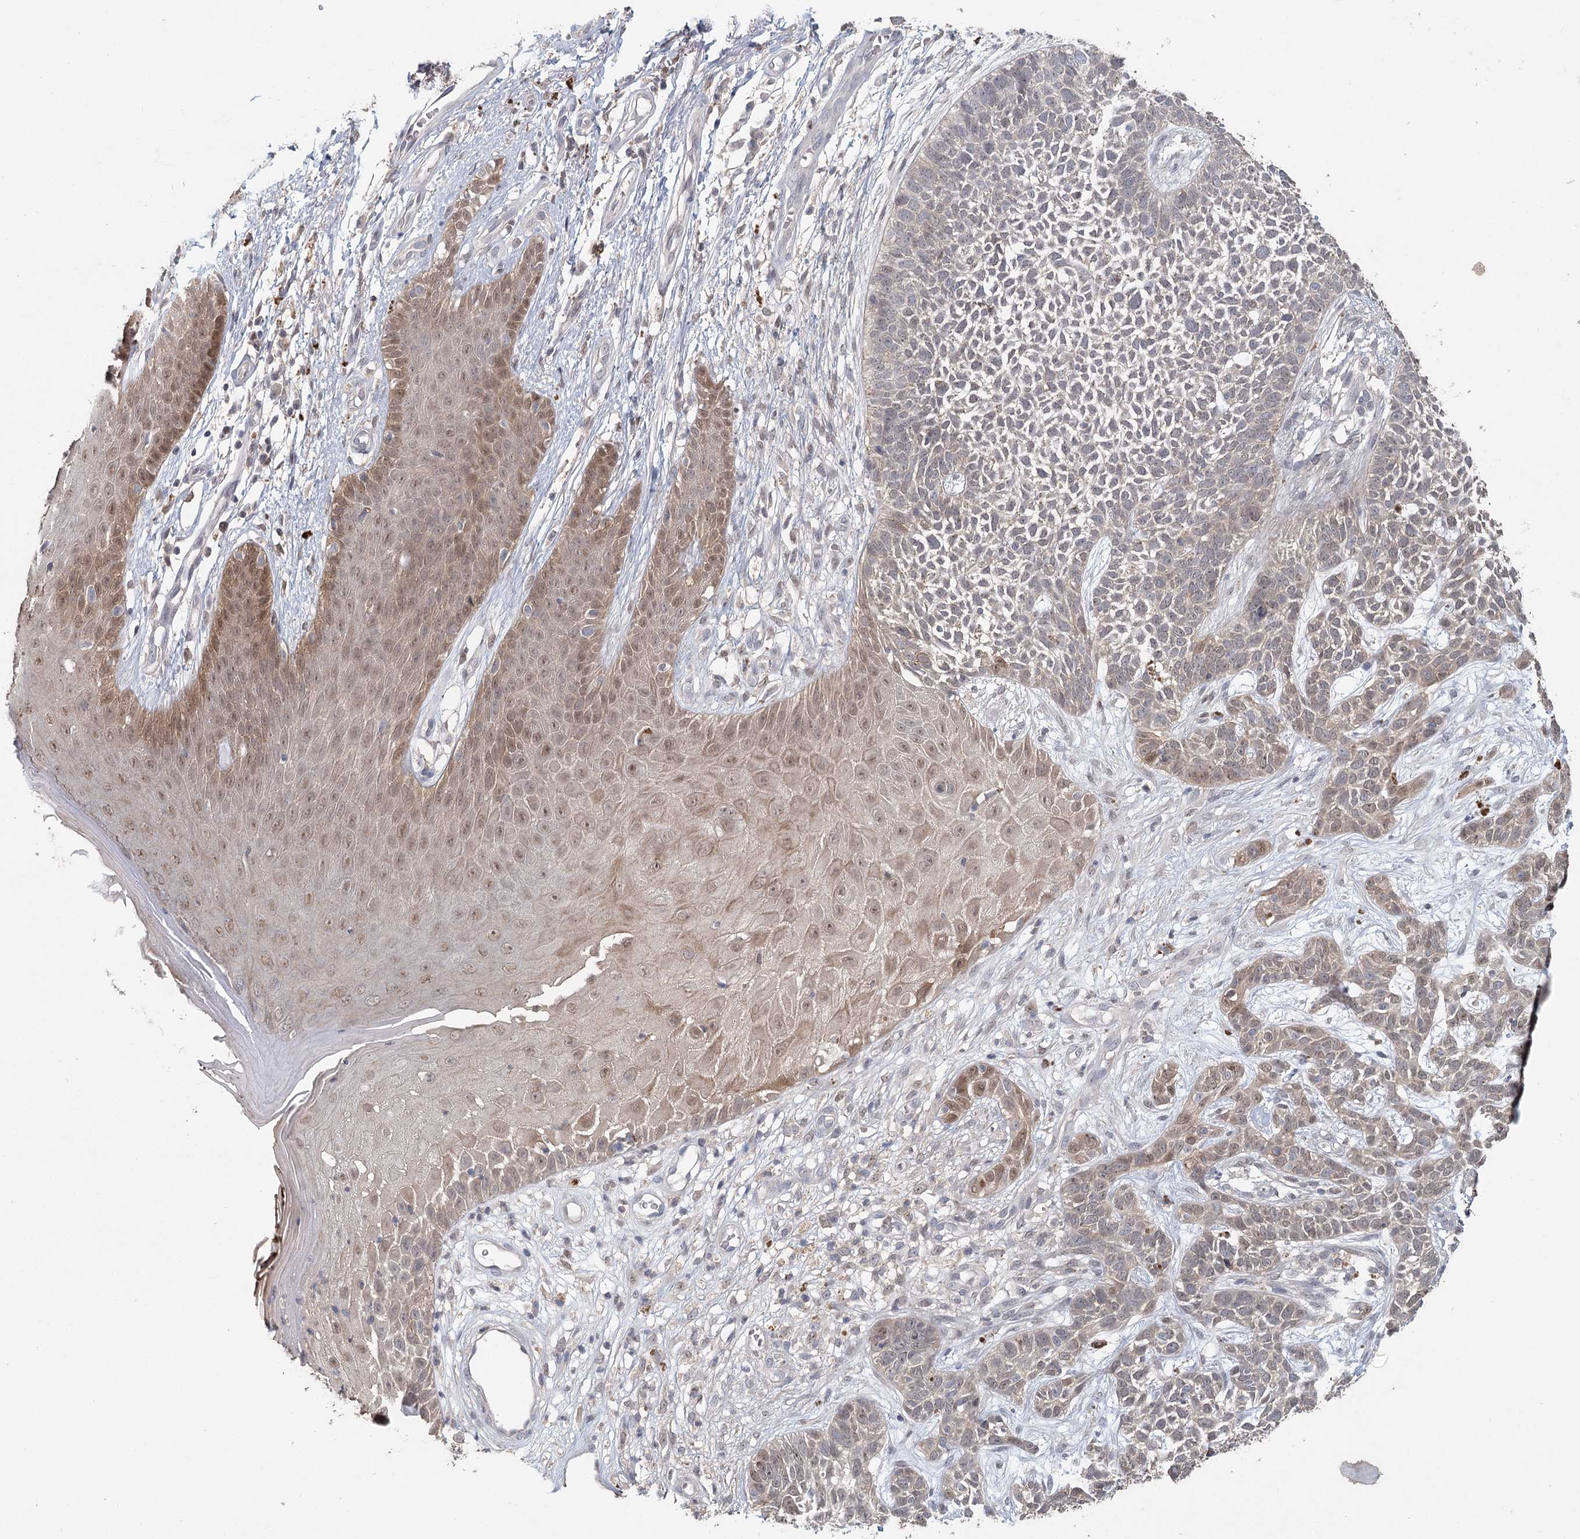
{"staining": {"intensity": "weak", "quantity": "<25%", "location": "nuclear"}, "tissue": "skin cancer", "cell_type": "Tumor cells", "image_type": "cancer", "snomed": [{"axis": "morphology", "description": "Basal cell carcinoma"}, {"axis": "topography", "description": "Skin"}], "caption": "High power microscopy histopathology image of an IHC image of skin cancer (basal cell carcinoma), revealing no significant positivity in tumor cells. (DAB (3,3'-diaminobenzidine) immunohistochemistry (IHC) with hematoxylin counter stain).", "gene": "ADK", "patient": {"sex": "female", "age": 84}}